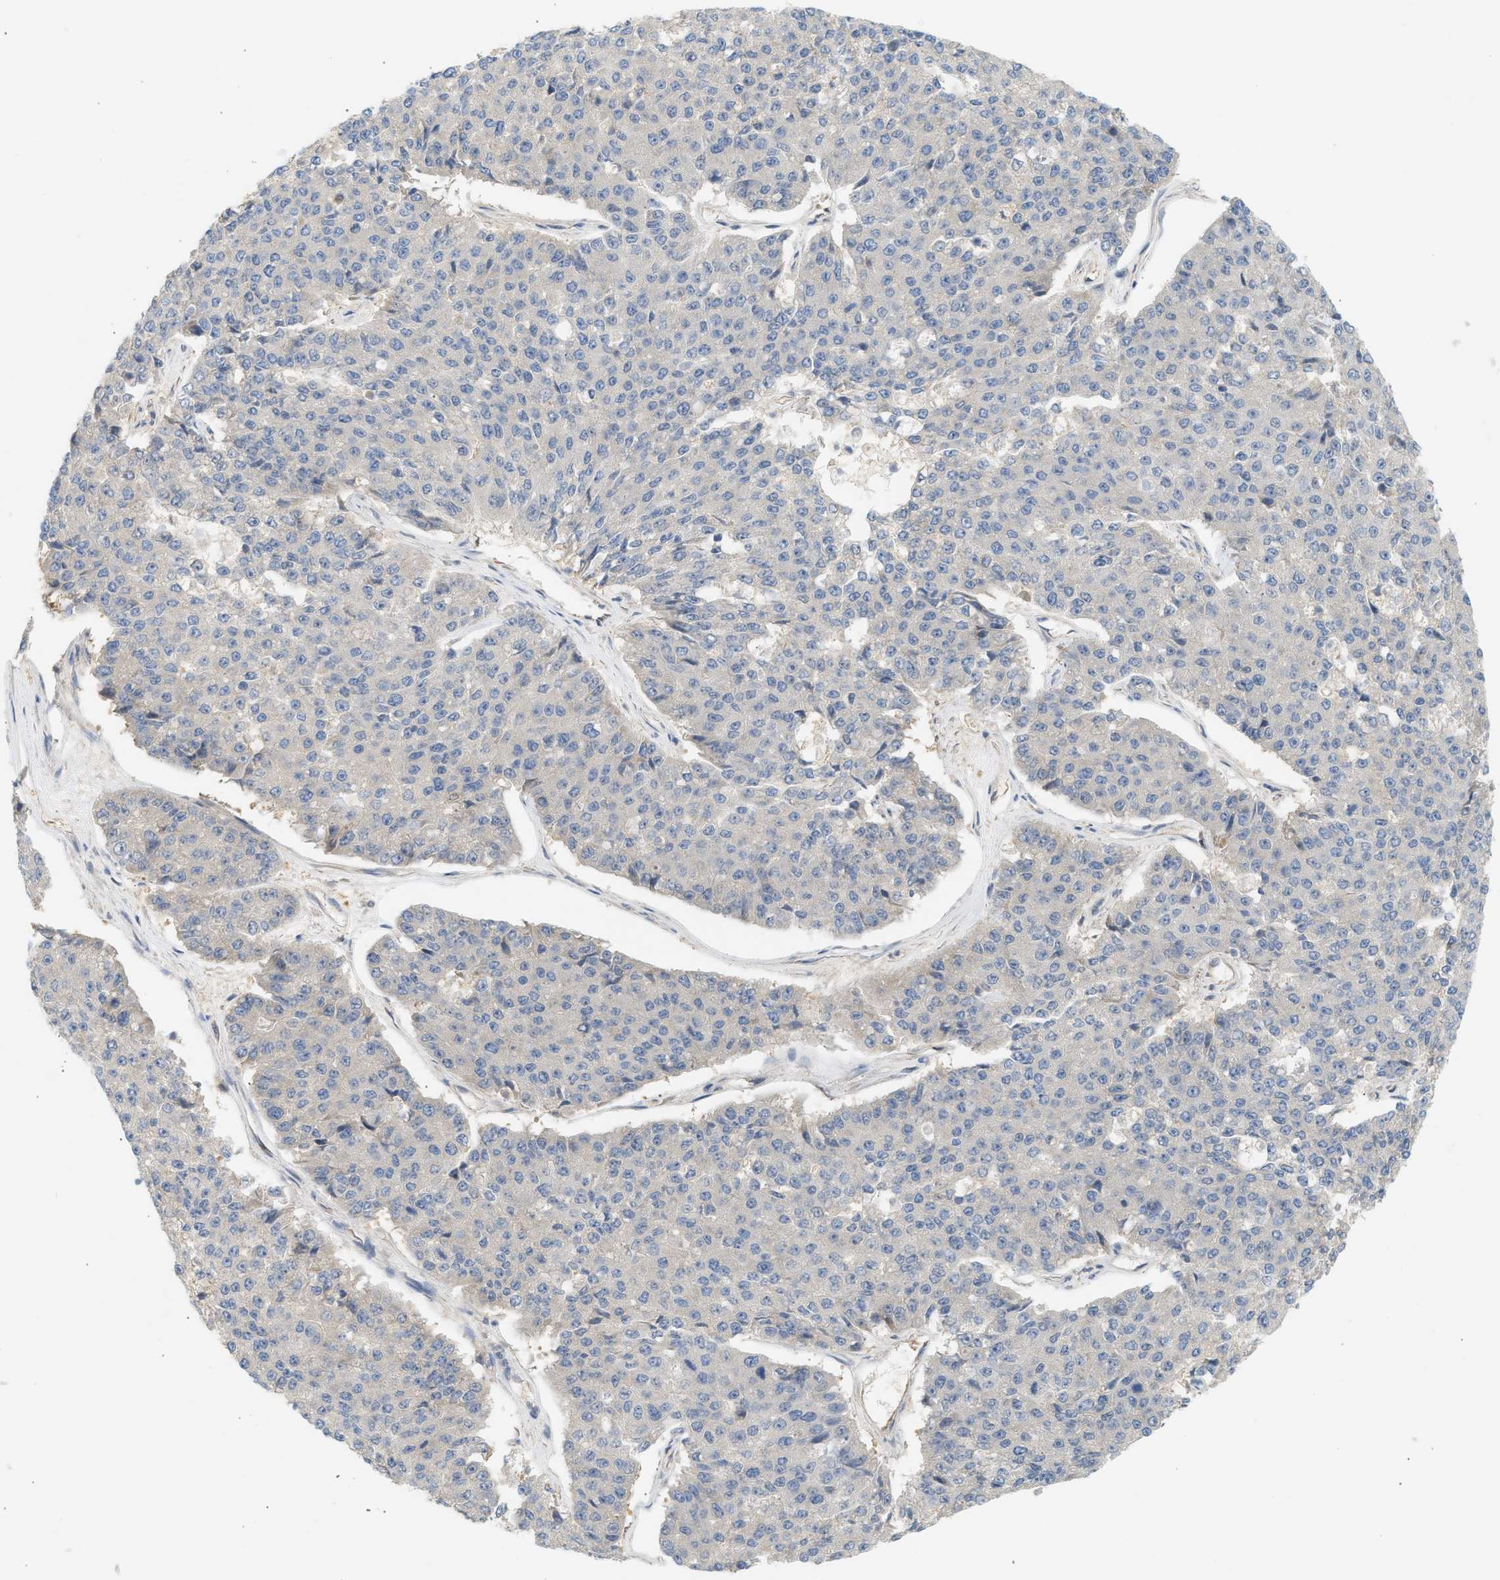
{"staining": {"intensity": "negative", "quantity": "none", "location": "none"}, "tissue": "pancreatic cancer", "cell_type": "Tumor cells", "image_type": "cancer", "snomed": [{"axis": "morphology", "description": "Adenocarcinoma, NOS"}, {"axis": "topography", "description": "Pancreas"}], "caption": "Pancreatic adenocarcinoma was stained to show a protein in brown. There is no significant positivity in tumor cells.", "gene": "PAFAH1B1", "patient": {"sex": "male", "age": 50}}